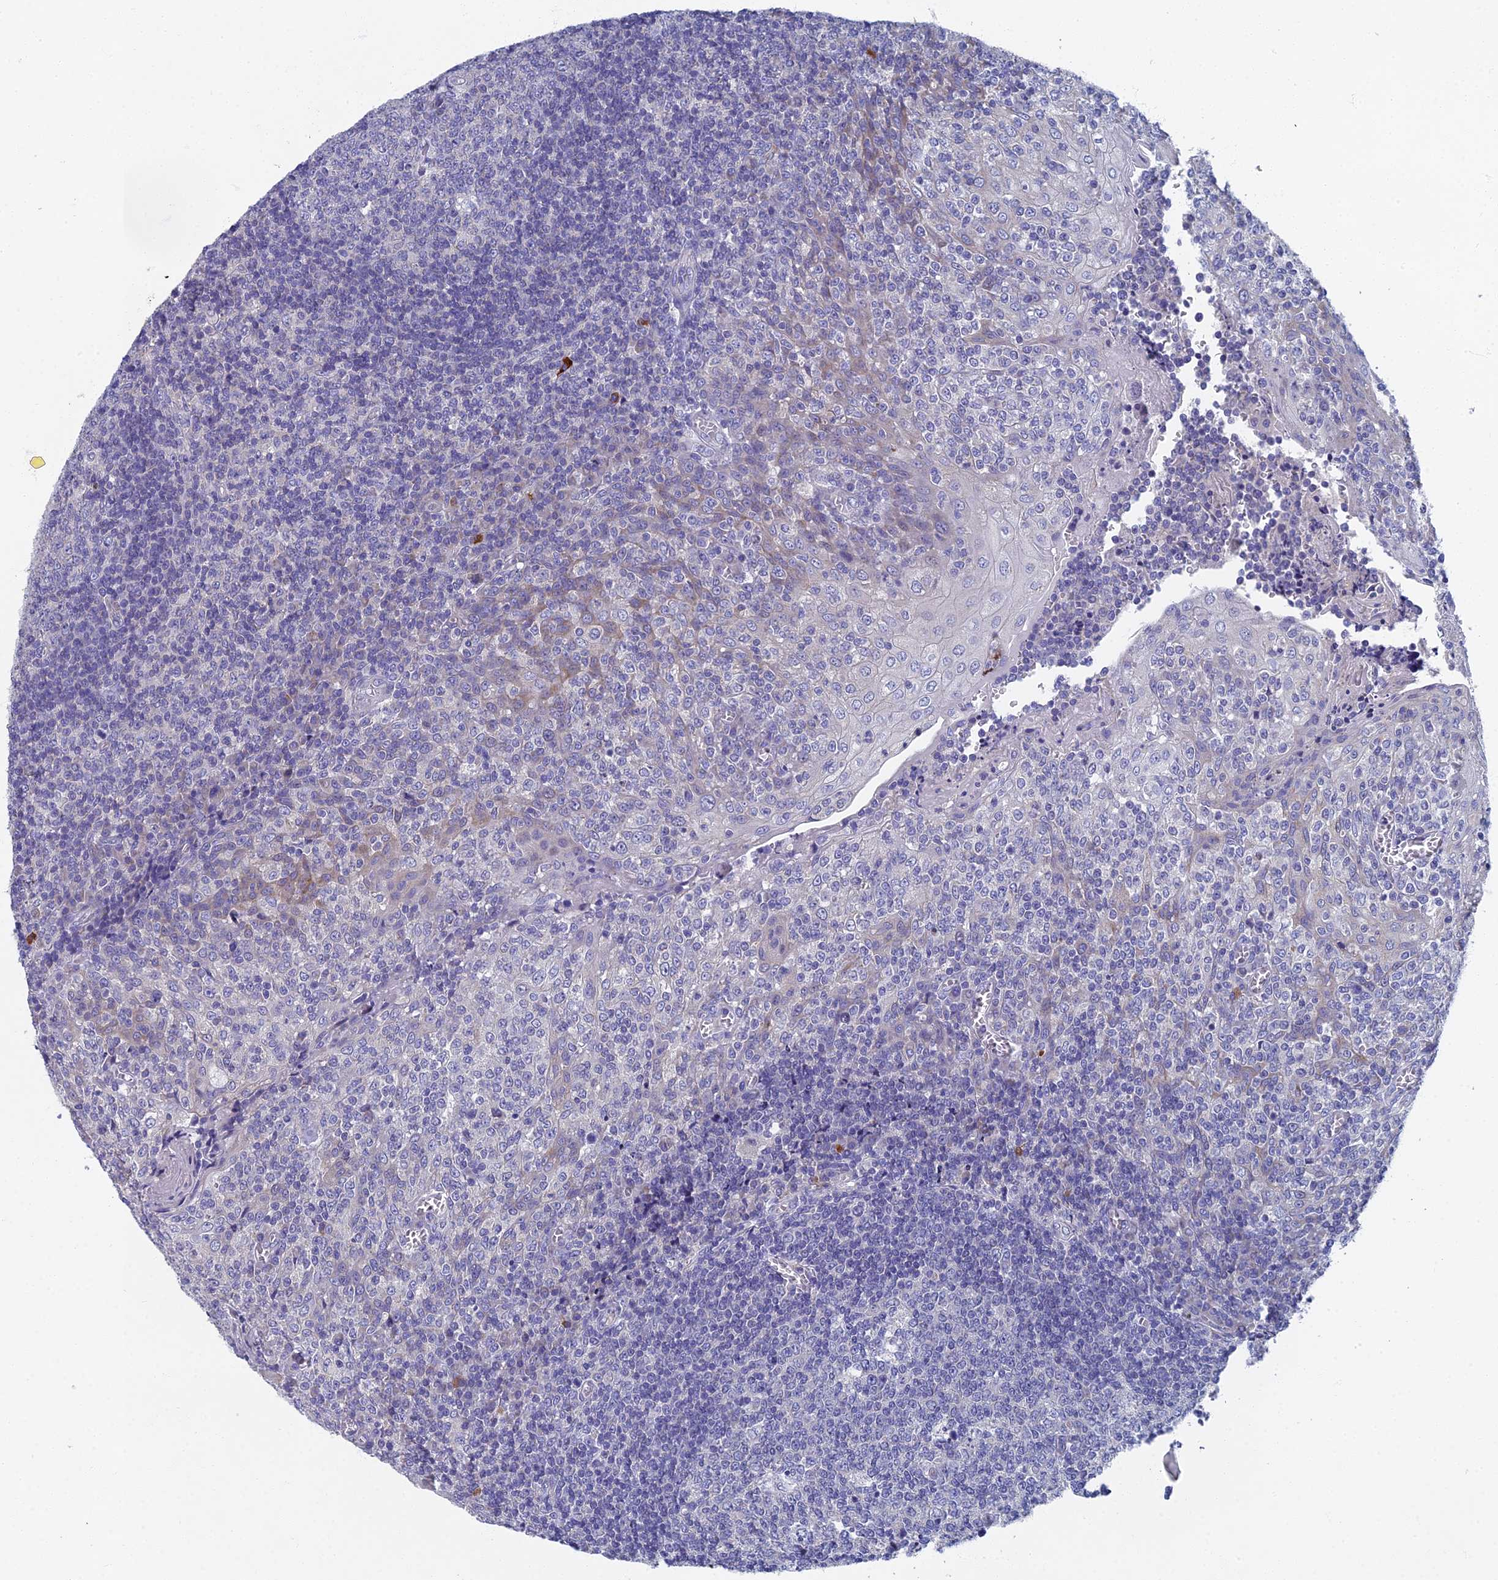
{"staining": {"intensity": "negative", "quantity": "none", "location": "none"}, "tissue": "tonsil", "cell_type": "Germinal center cells", "image_type": "normal", "snomed": [{"axis": "morphology", "description": "Normal tissue, NOS"}, {"axis": "topography", "description": "Tonsil"}], "caption": "Immunohistochemical staining of benign human tonsil reveals no significant expression in germinal center cells.", "gene": "SPIN4", "patient": {"sex": "female", "age": 19}}